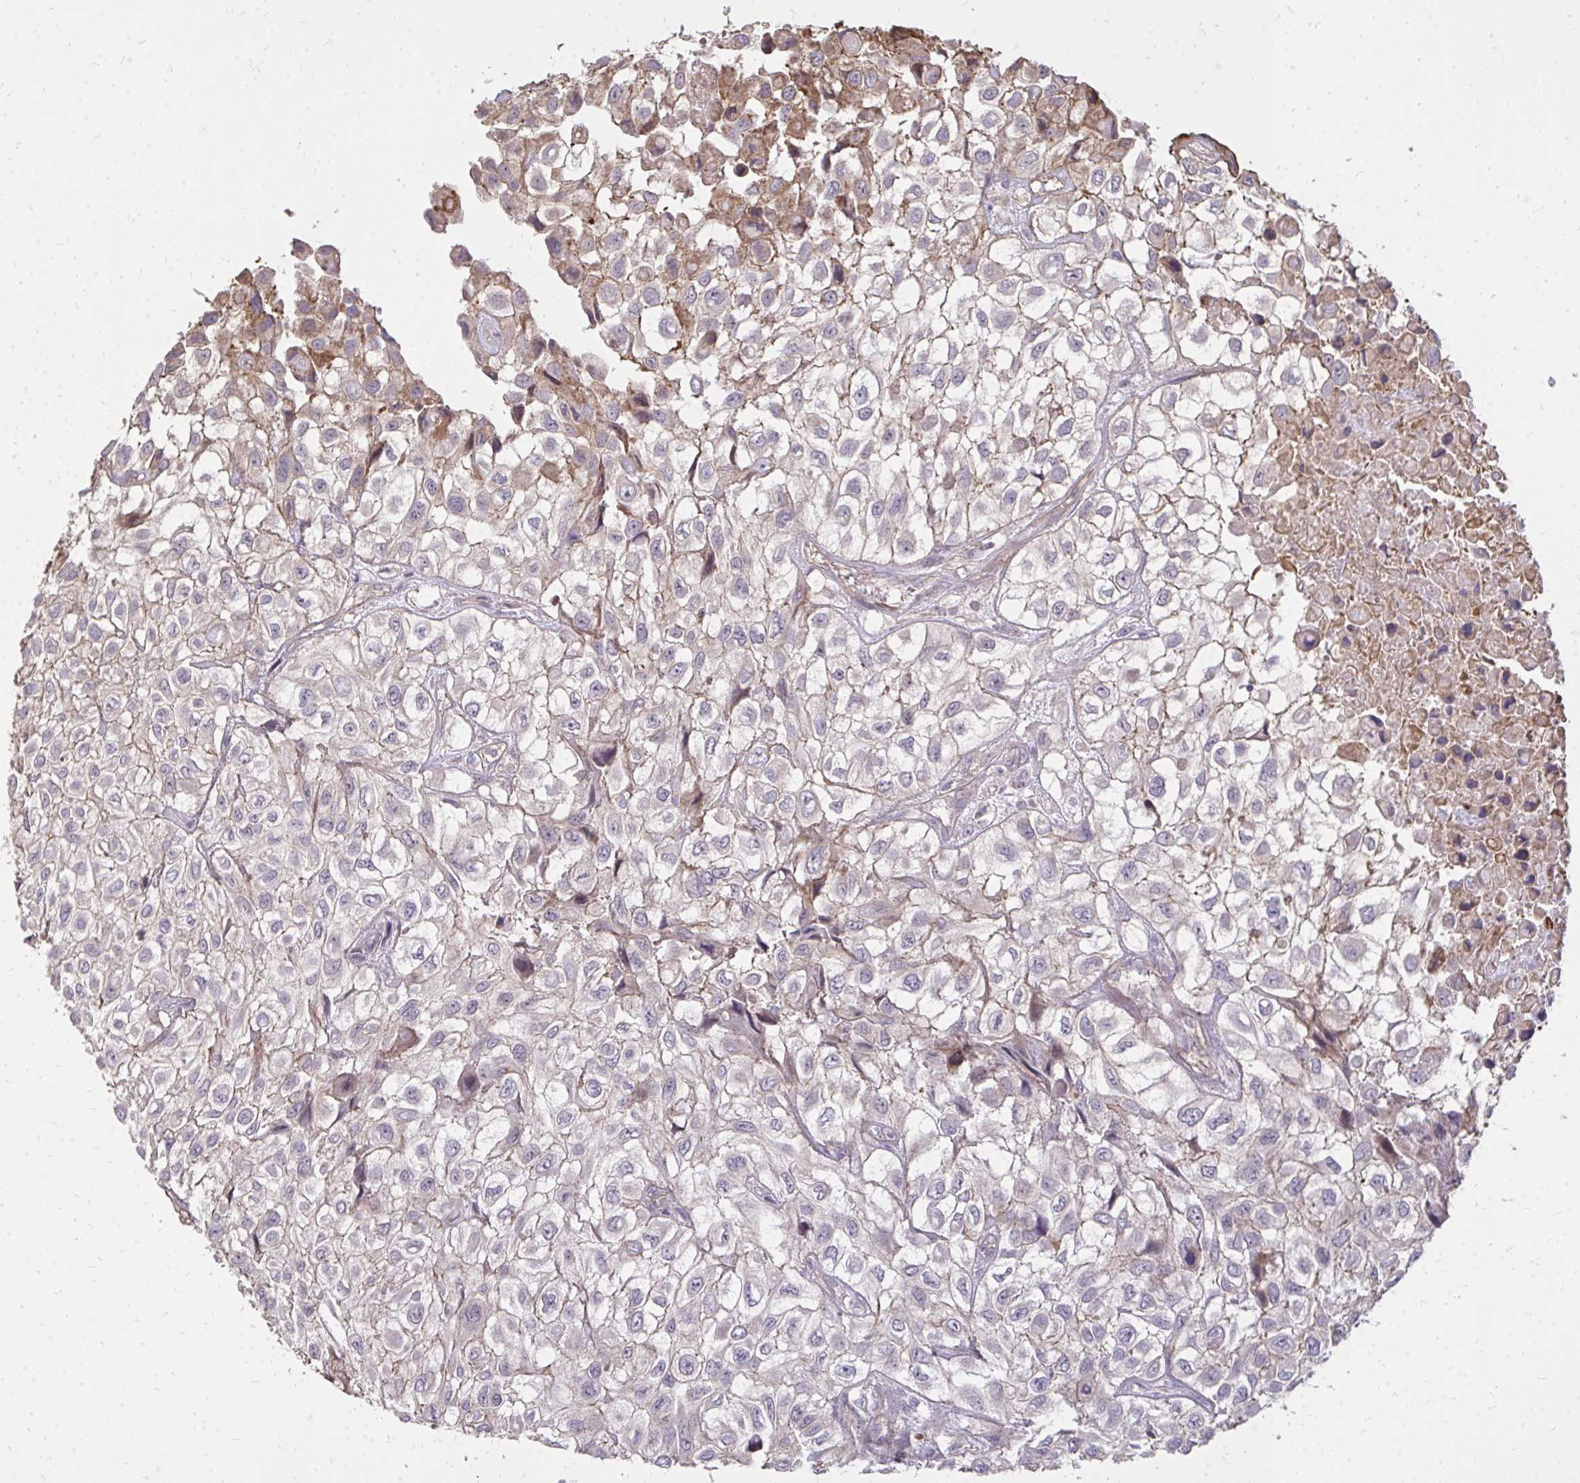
{"staining": {"intensity": "moderate", "quantity": "25%-75%", "location": "cytoplasmic/membranous"}, "tissue": "urothelial cancer", "cell_type": "Tumor cells", "image_type": "cancer", "snomed": [{"axis": "morphology", "description": "Urothelial carcinoma, High grade"}, {"axis": "topography", "description": "Urinary bladder"}], "caption": "Protein staining exhibits moderate cytoplasmic/membranous staining in about 25%-75% of tumor cells in high-grade urothelial carcinoma.", "gene": "SLC7A5", "patient": {"sex": "male", "age": 56}}